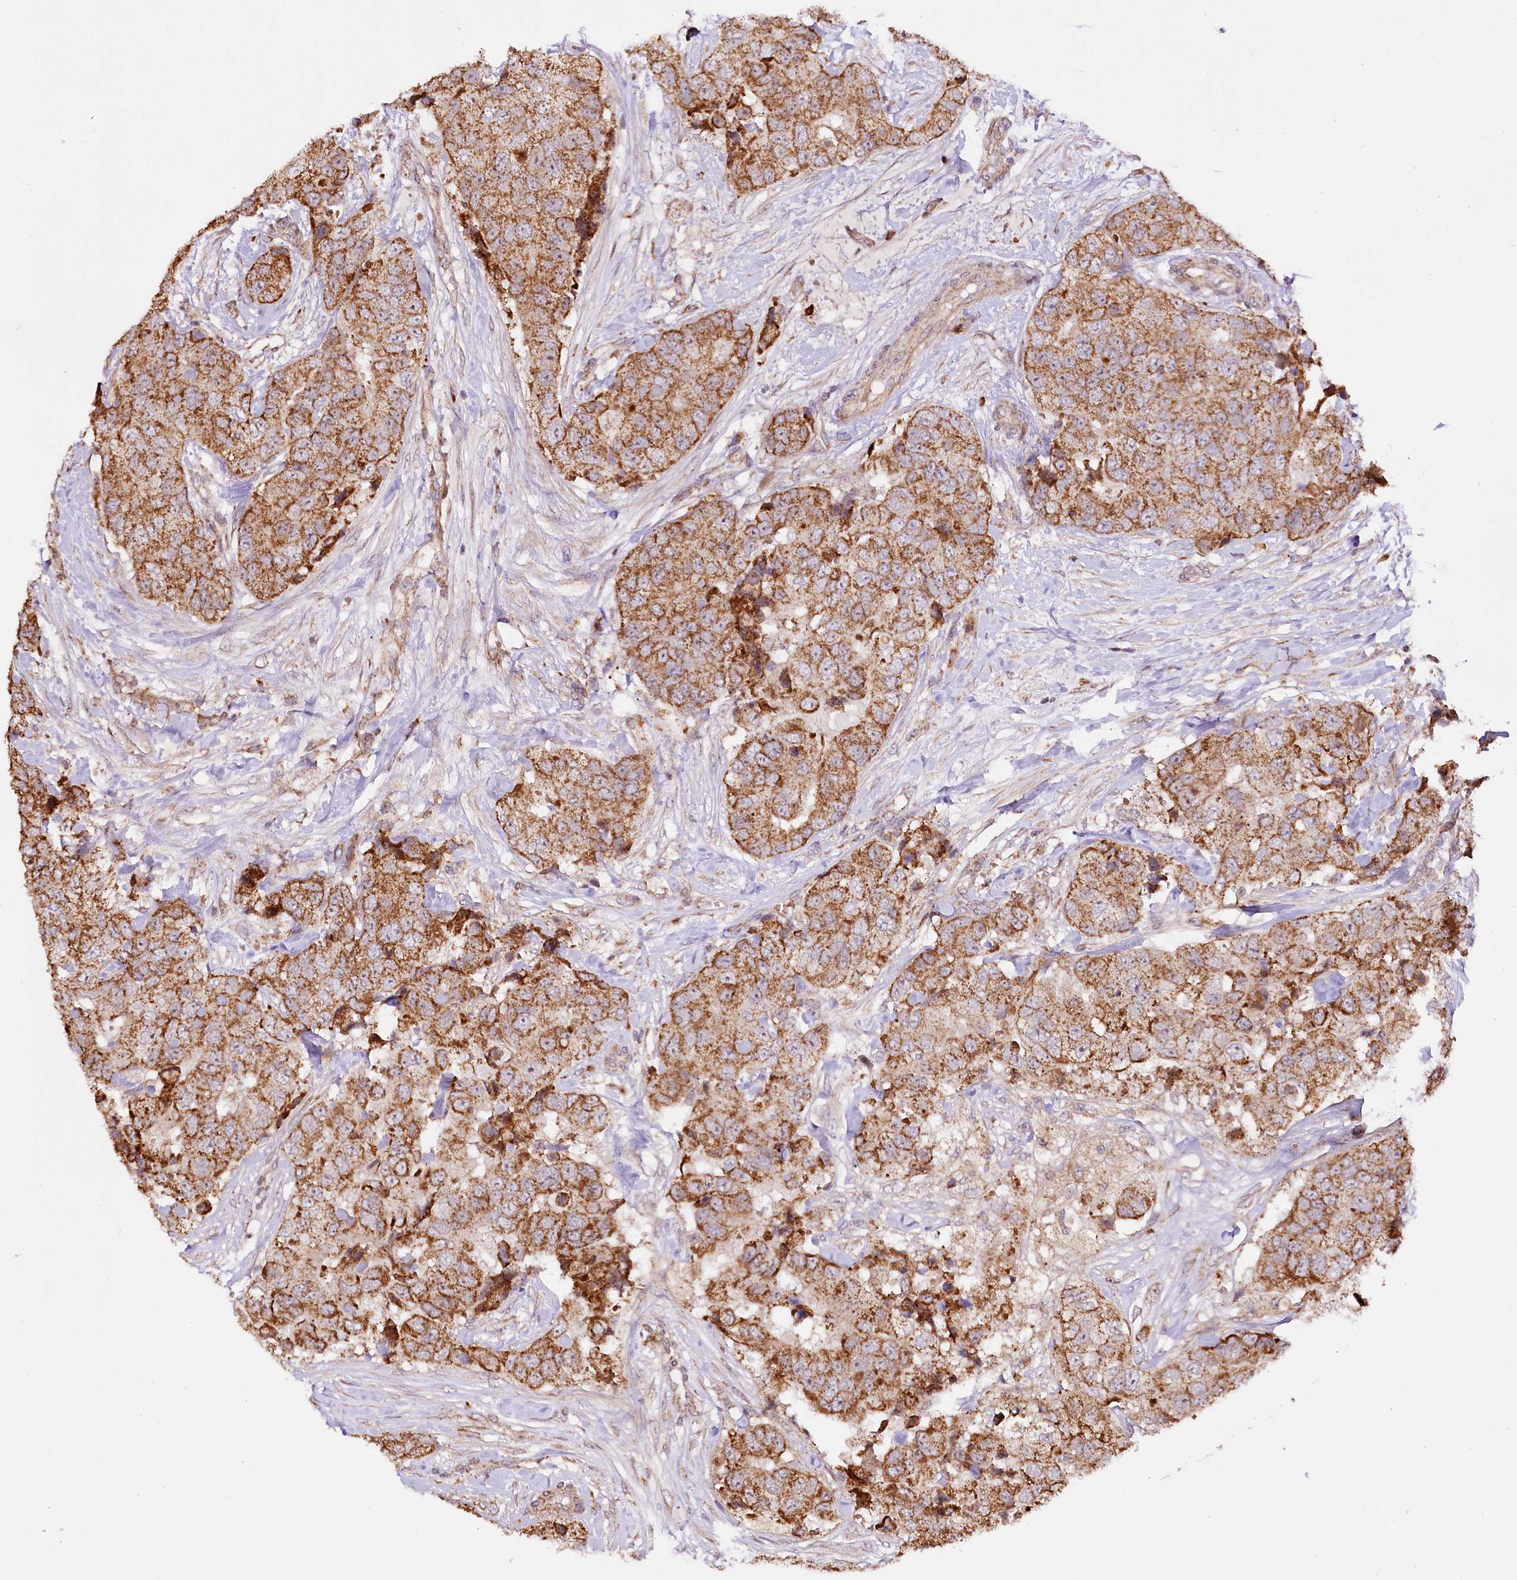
{"staining": {"intensity": "moderate", "quantity": ">75%", "location": "cytoplasmic/membranous"}, "tissue": "breast cancer", "cell_type": "Tumor cells", "image_type": "cancer", "snomed": [{"axis": "morphology", "description": "Duct carcinoma"}, {"axis": "topography", "description": "Breast"}], "caption": "Protein analysis of breast intraductal carcinoma tissue exhibits moderate cytoplasmic/membranous staining in about >75% of tumor cells. Using DAB (3,3'-diaminobenzidine) (brown) and hematoxylin (blue) stains, captured at high magnification using brightfield microscopy.", "gene": "ST7", "patient": {"sex": "female", "age": 62}}